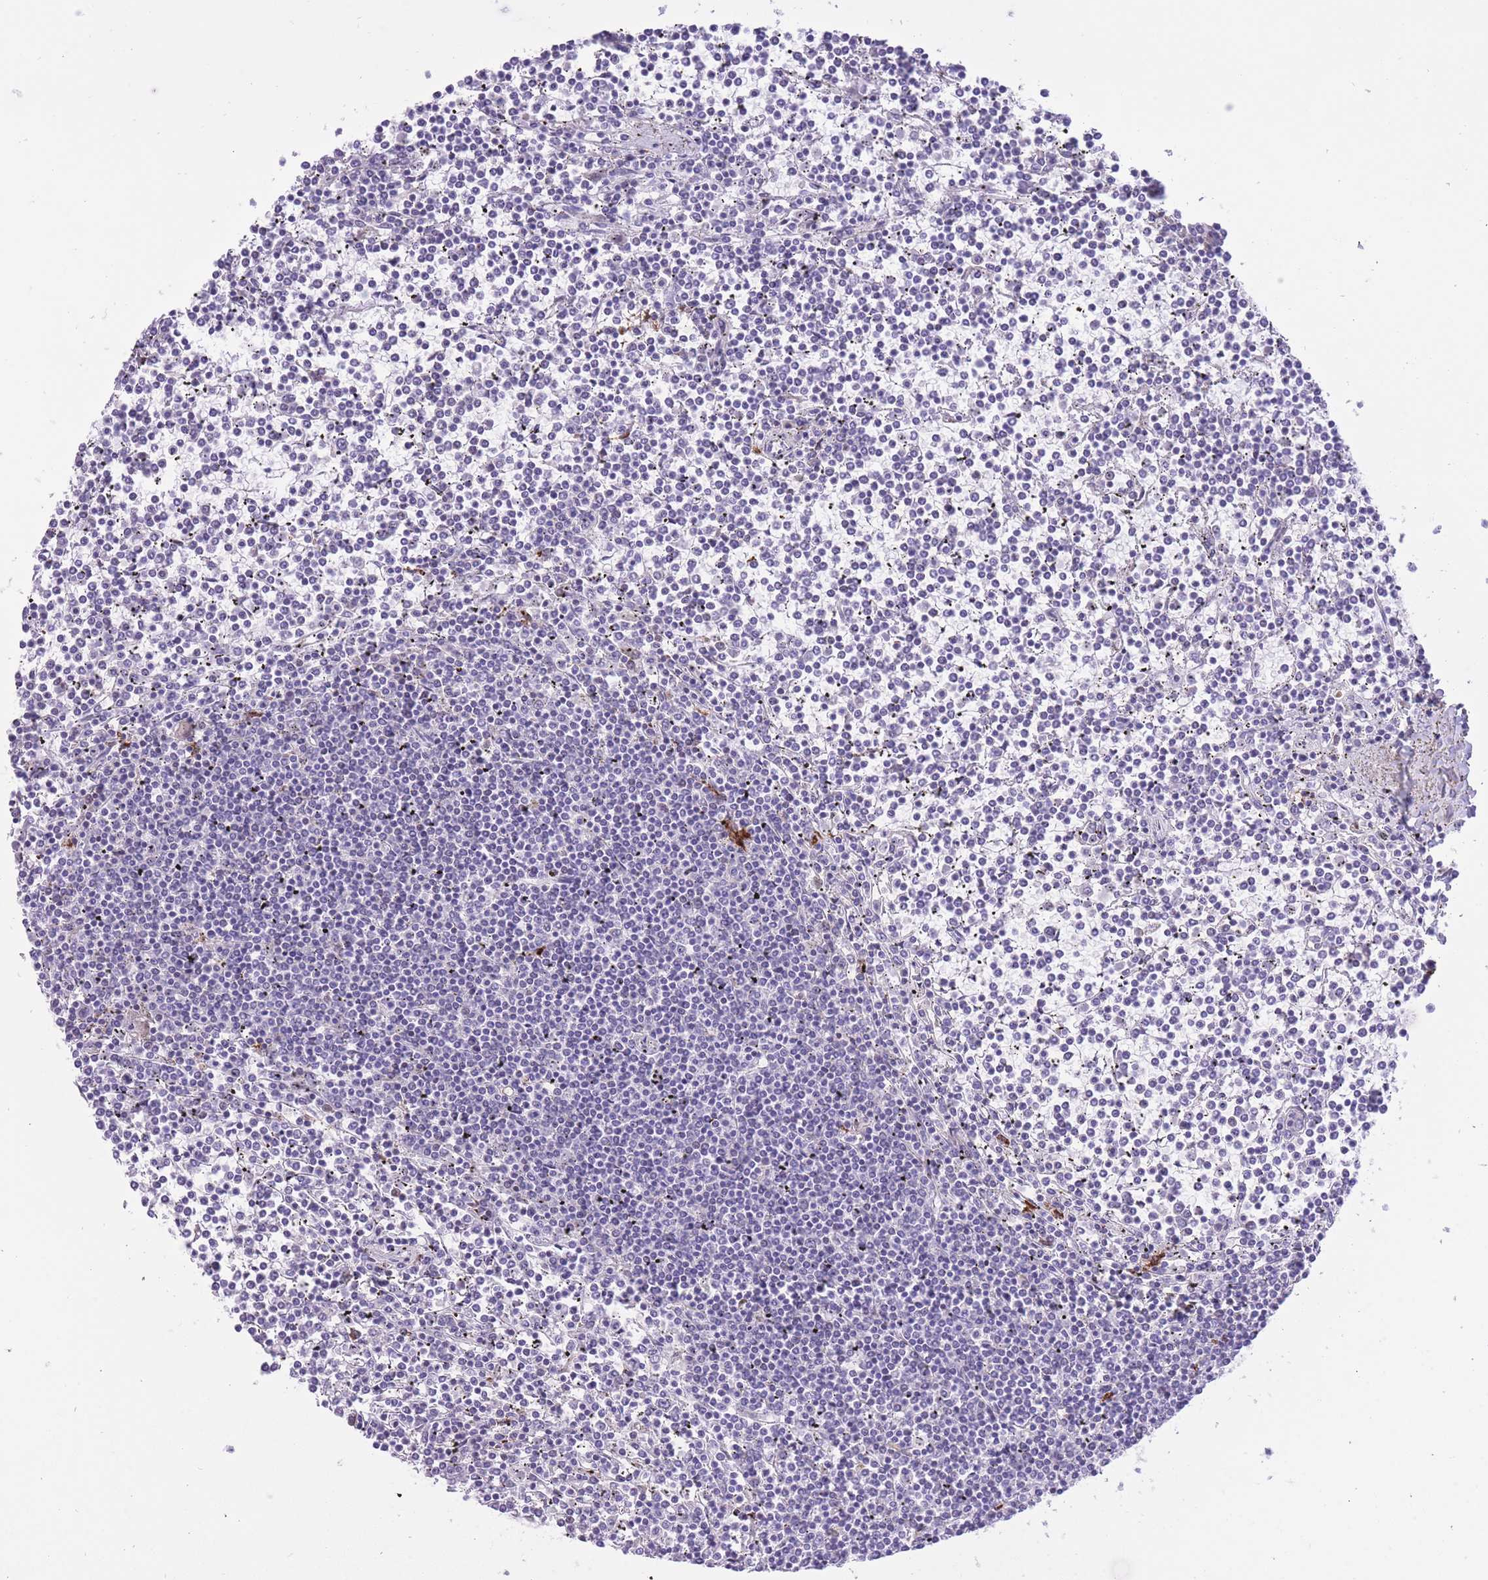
{"staining": {"intensity": "negative", "quantity": "none", "location": "none"}, "tissue": "lymphoma", "cell_type": "Tumor cells", "image_type": "cancer", "snomed": [{"axis": "morphology", "description": "Malignant lymphoma, non-Hodgkin's type, Low grade"}, {"axis": "topography", "description": "Spleen"}], "caption": "High magnification brightfield microscopy of lymphoma stained with DAB (3,3'-diaminobenzidine) (brown) and counterstained with hematoxylin (blue): tumor cells show no significant positivity.", "gene": "MEIS3", "patient": {"sex": "female", "age": 19}}